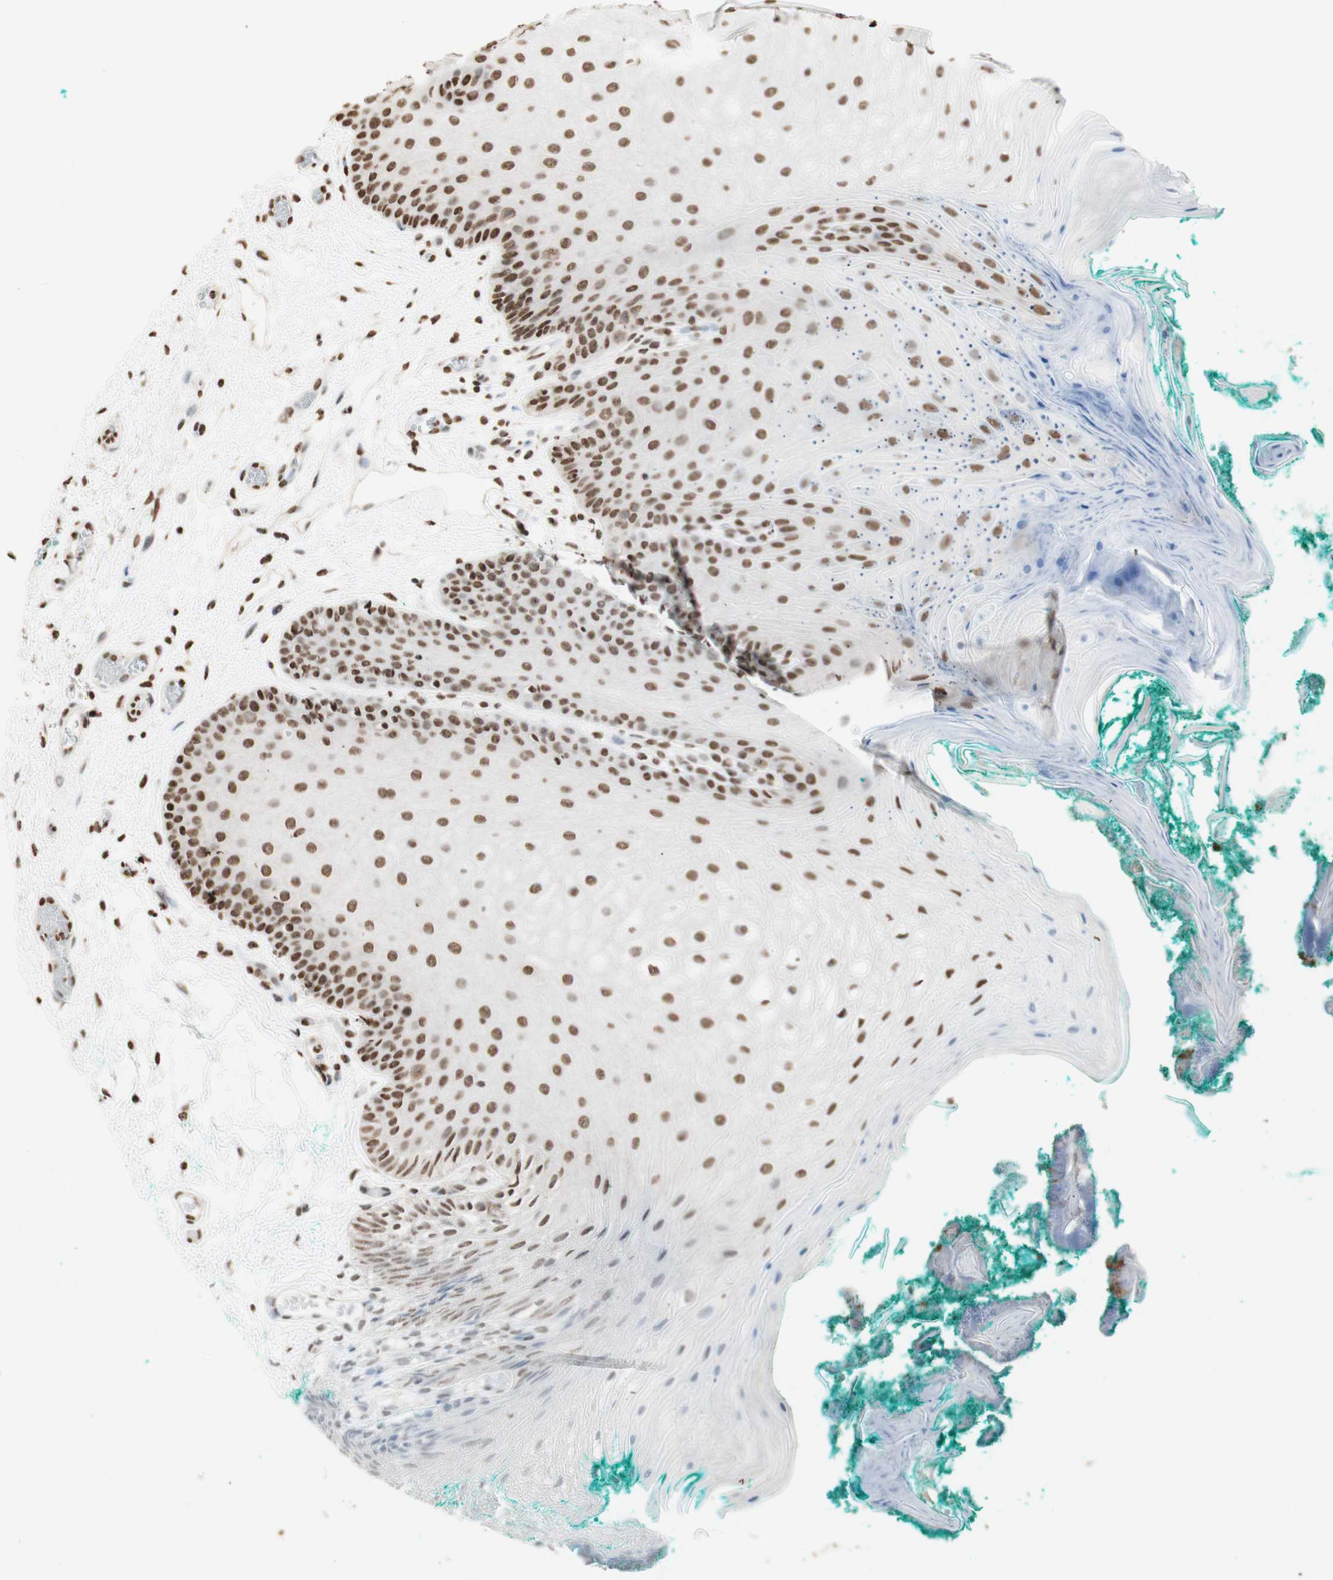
{"staining": {"intensity": "strong", "quantity": ">75%", "location": "nuclear"}, "tissue": "oral mucosa", "cell_type": "Squamous epithelial cells", "image_type": "normal", "snomed": [{"axis": "morphology", "description": "Normal tissue, NOS"}, {"axis": "topography", "description": "Skeletal muscle"}, {"axis": "topography", "description": "Oral tissue"}], "caption": "DAB immunohistochemical staining of normal oral mucosa reveals strong nuclear protein staining in approximately >75% of squamous epithelial cells. (DAB = brown stain, brightfield microscopy at high magnification).", "gene": "HNRNPA2B1", "patient": {"sex": "male", "age": 58}}